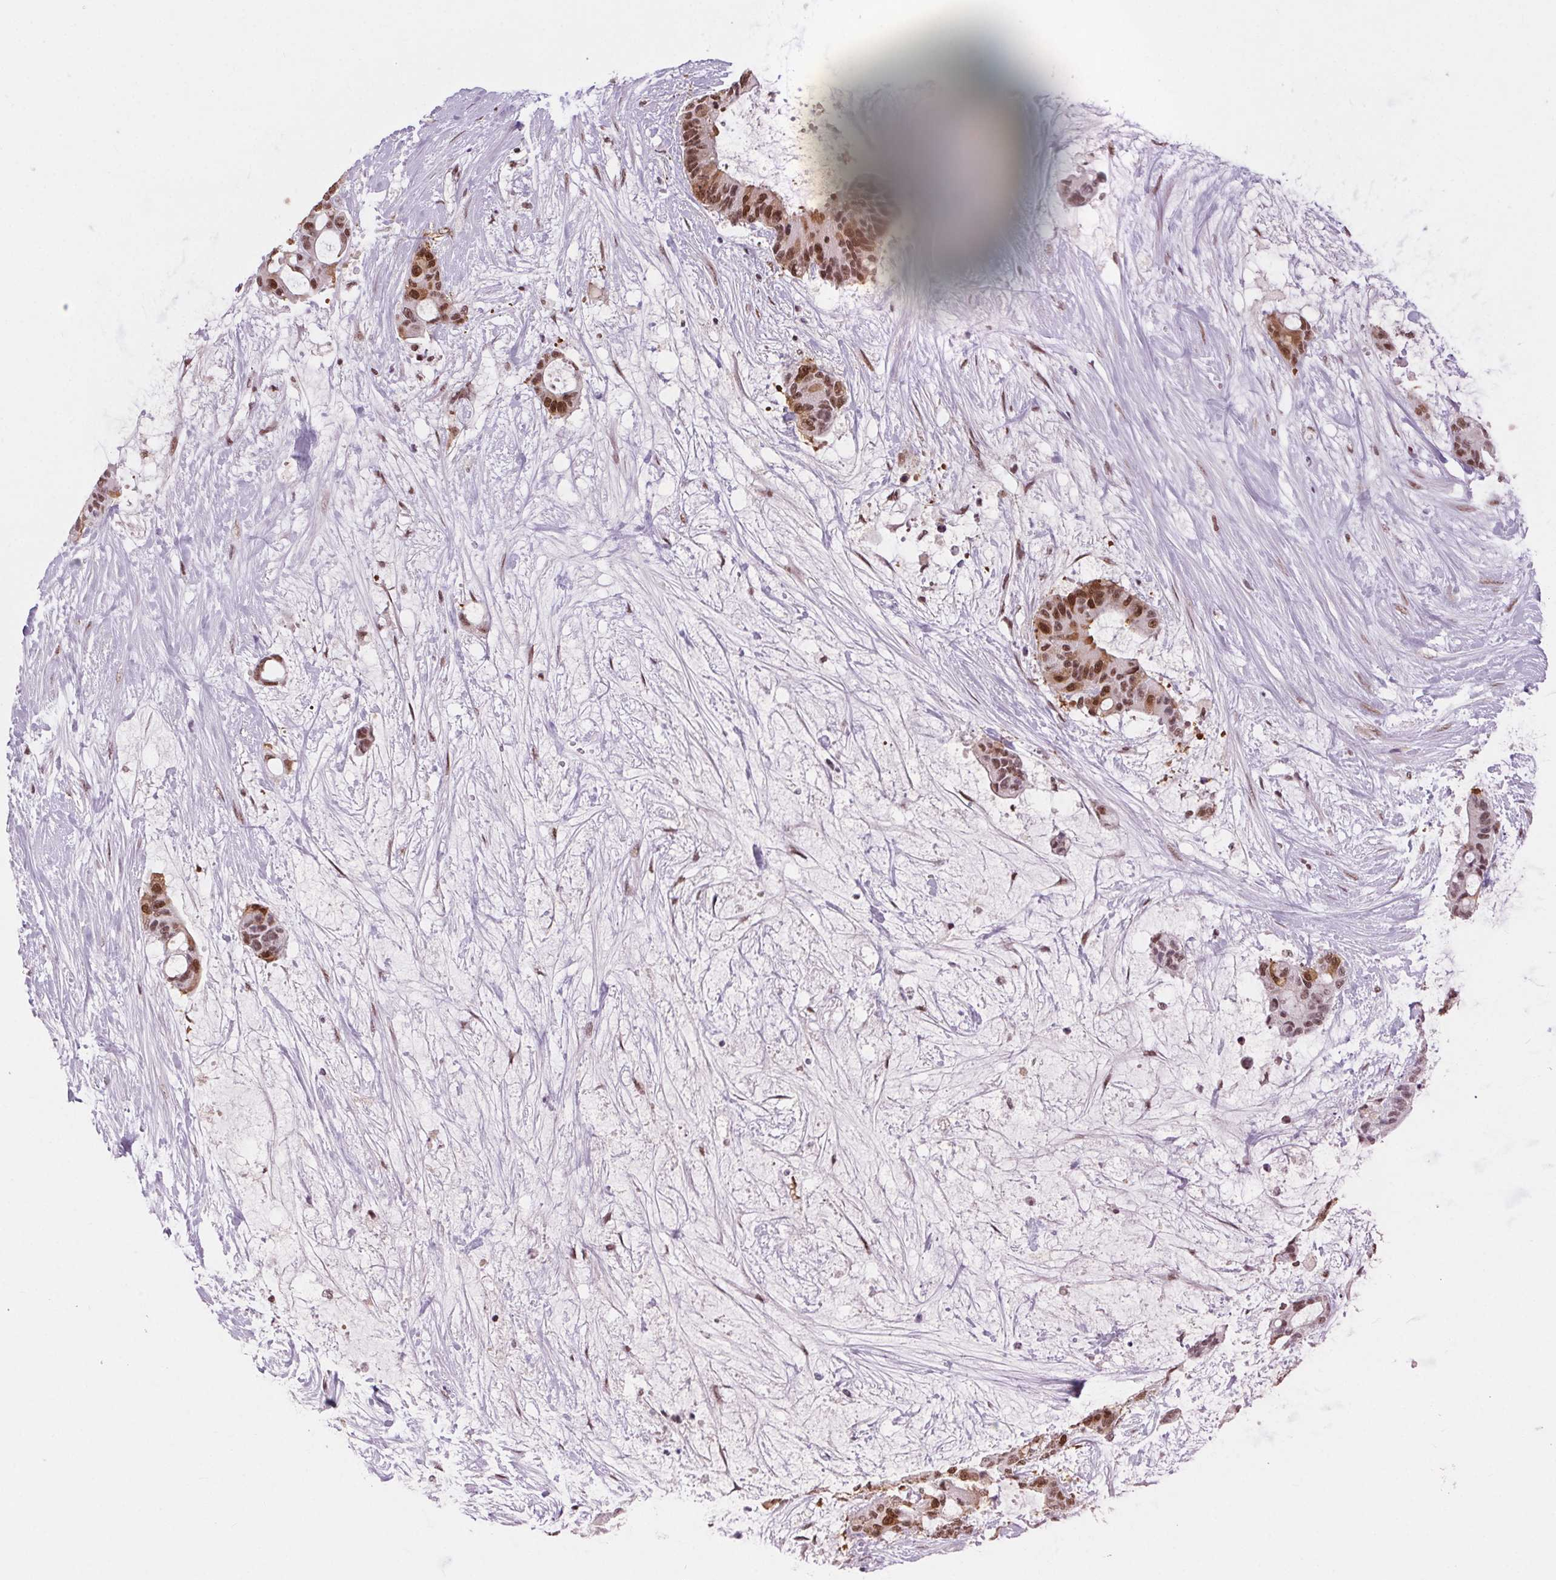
{"staining": {"intensity": "moderate", "quantity": ">75%", "location": "nuclear"}, "tissue": "liver cancer", "cell_type": "Tumor cells", "image_type": "cancer", "snomed": [{"axis": "morphology", "description": "Normal tissue, NOS"}, {"axis": "morphology", "description": "Cholangiocarcinoma"}, {"axis": "topography", "description": "Liver"}, {"axis": "topography", "description": "Peripheral nerve tissue"}], "caption": "This is a photomicrograph of IHC staining of cholangiocarcinoma (liver), which shows moderate staining in the nuclear of tumor cells.", "gene": "CD2BP2", "patient": {"sex": "female", "age": 73}}